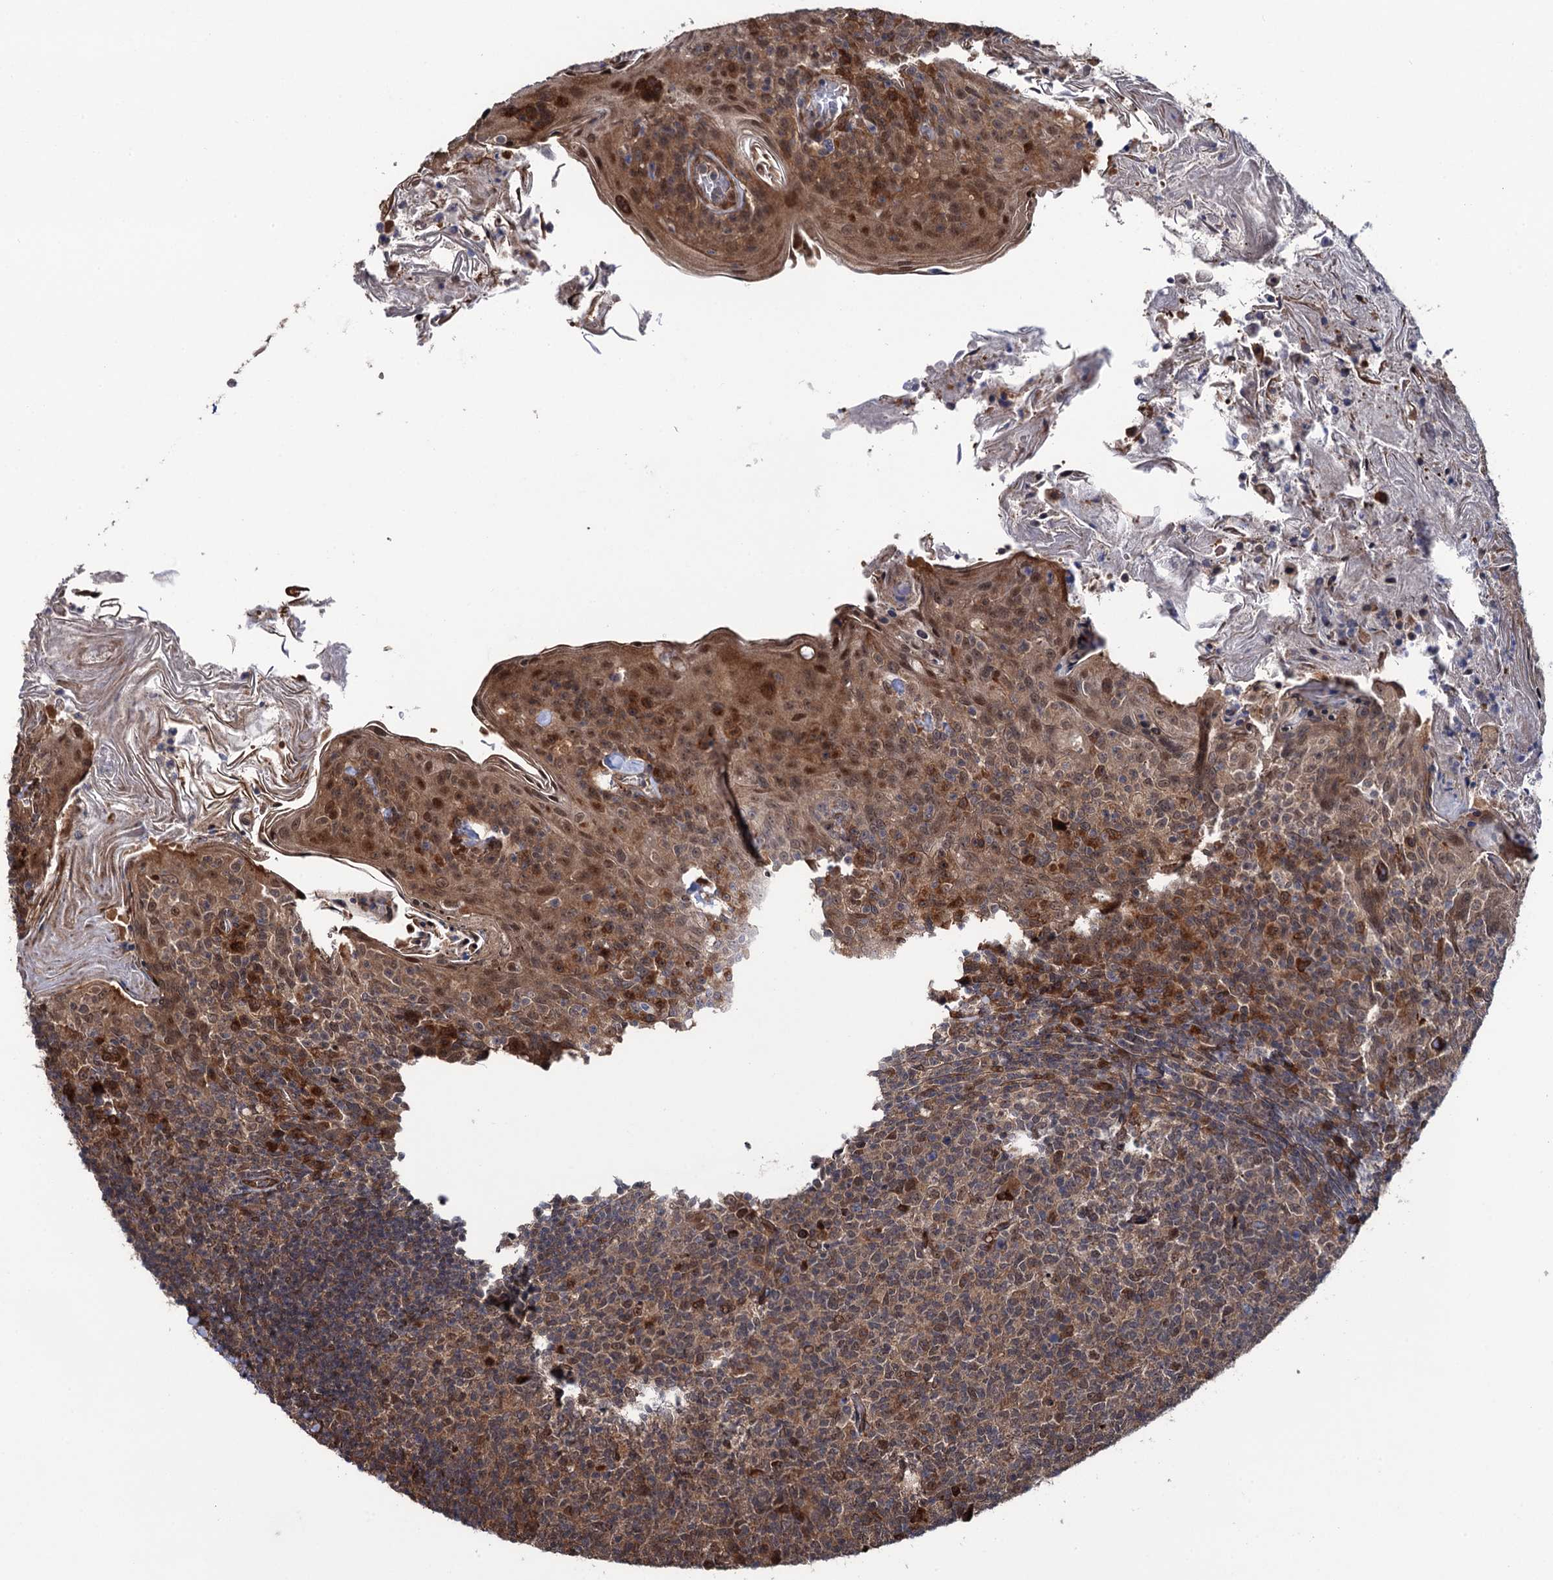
{"staining": {"intensity": "moderate", "quantity": "25%-75%", "location": "cytoplasmic/membranous,nuclear"}, "tissue": "tonsil", "cell_type": "Germinal center cells", "image_type": "normal", "snomed": [{"axis": "morphology", "description": "Normal tissue, NOS"}, {"axis": "topography", "description": "Tonsil"}], "caption": "Germinal center cells demonstrate moderate cytoplasmic/membranous,nuclear staining in about 25%-75% of cells in normal tonsil.", "gene": "CDC23", "patient": {"sex": "female", "age": 10}}